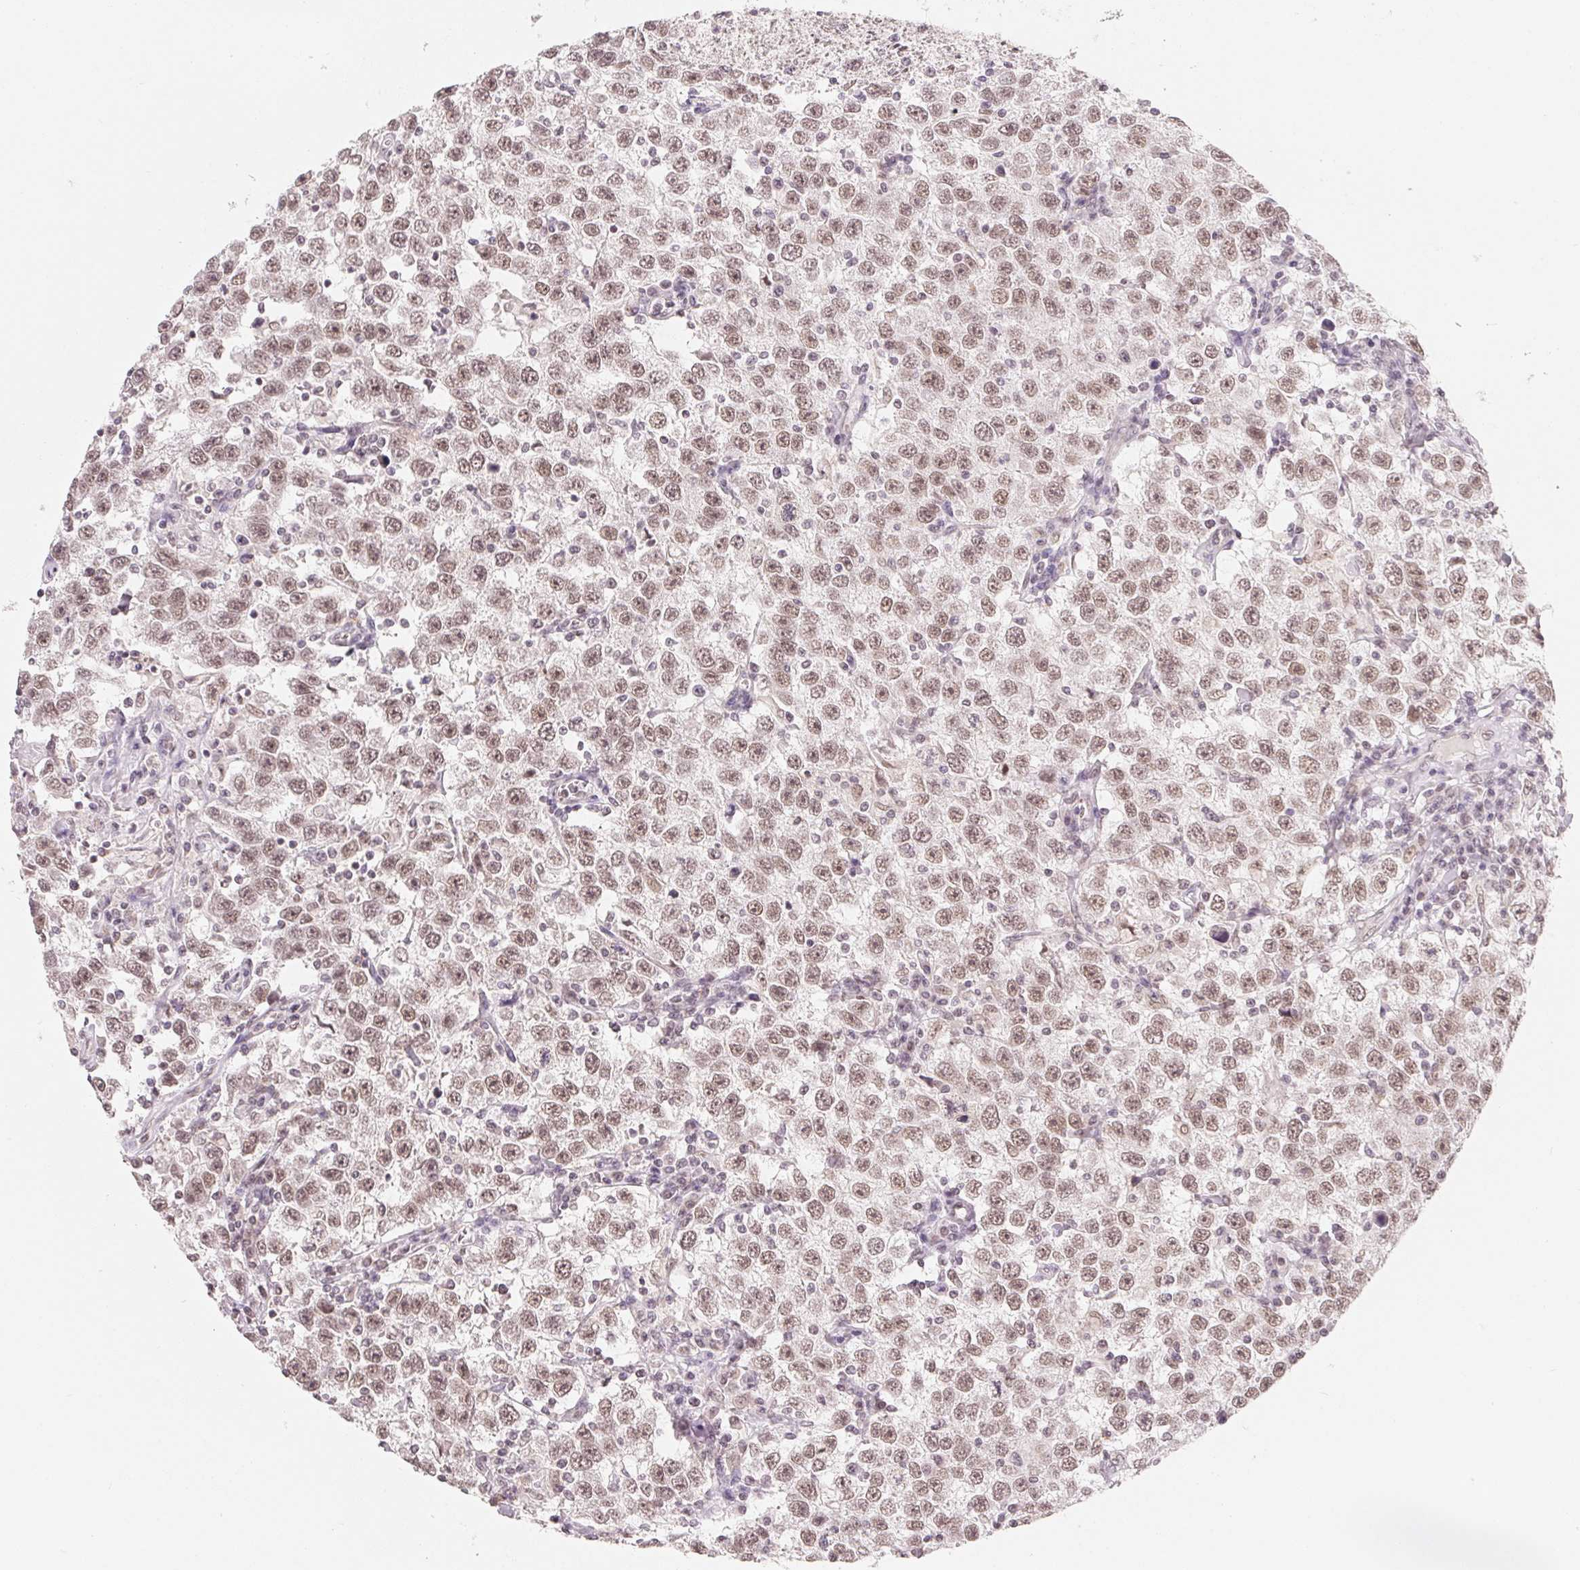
{"staining": {"intensity": "moderate", "quantity": ">75%", "location": "nuclear"}, "tissue": "testis cancer", "cell_type": "Tumor cells", "image_type": "cancer", "snomed": [{"axis": "morphology", "description": "Seminoma, NOS"}, {"axis": "topography", "description": "Testis"}], "caption": "Moderate nuclear expression for a protein is present in approximately >75% of tumor cells of seminoma (testis) using immunohistochemistry.", "gene": "NXF3", "patient": {"sex": "male", "age": 41}}